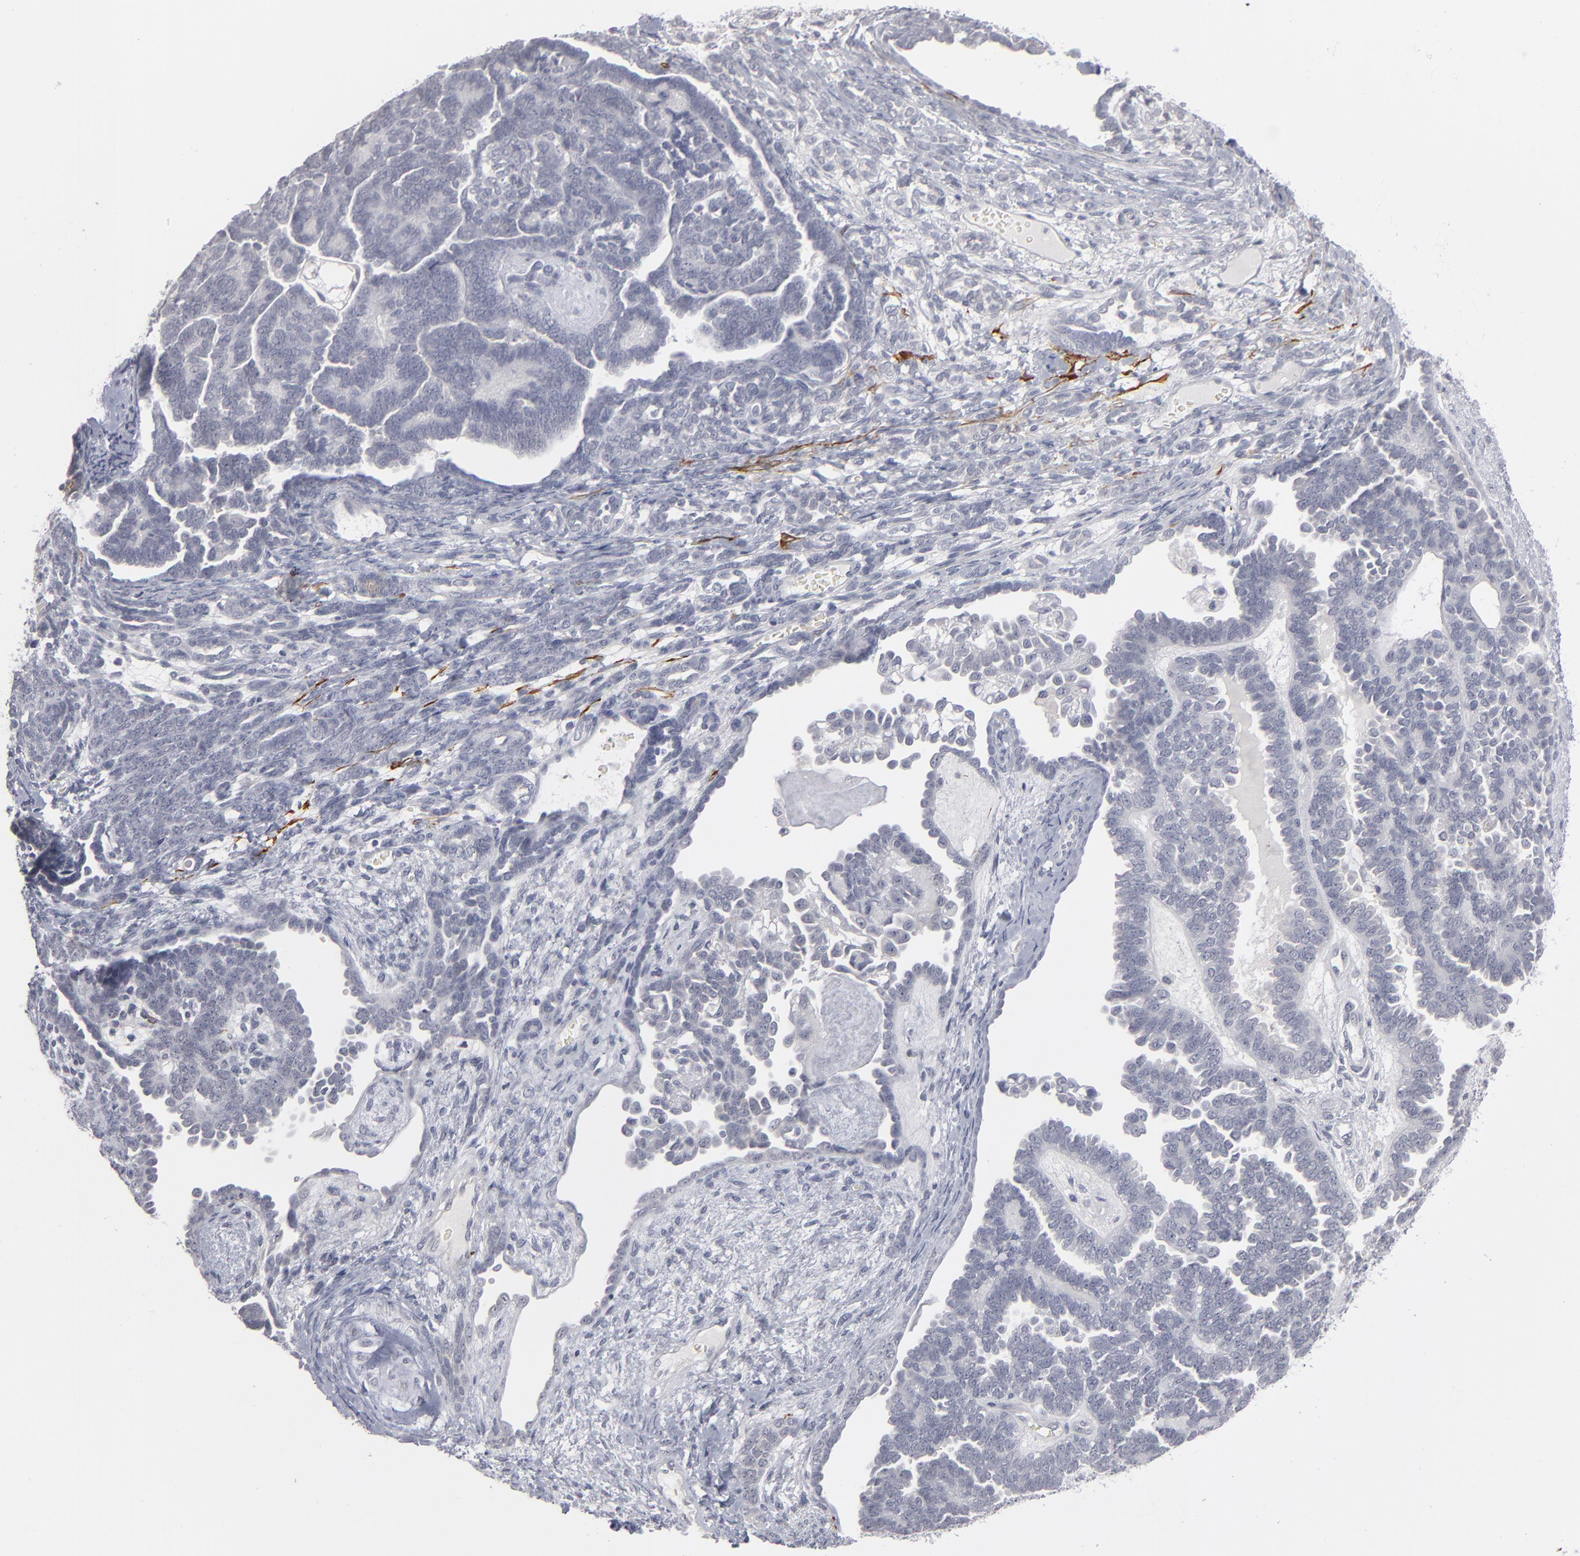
{"staining": {"intensity": "negative", "quantity": "none", "location": "none"}, "tissue": "endometrial cancer", "cell_type": "Tumor cells", "image_type": "cancer", "snomed": [{"axis": "morphology", "description": "Neoplasm, malignant, NOS"}, {"axis": "topography", "description": "Endometrium"}], "caption": "Immunohistochemical staining of endometrial malignant neoplasm displays no significant expression in tumor cells.", "gene": "KIAA1210", "patient": {"sex": "female", "age": 74}}